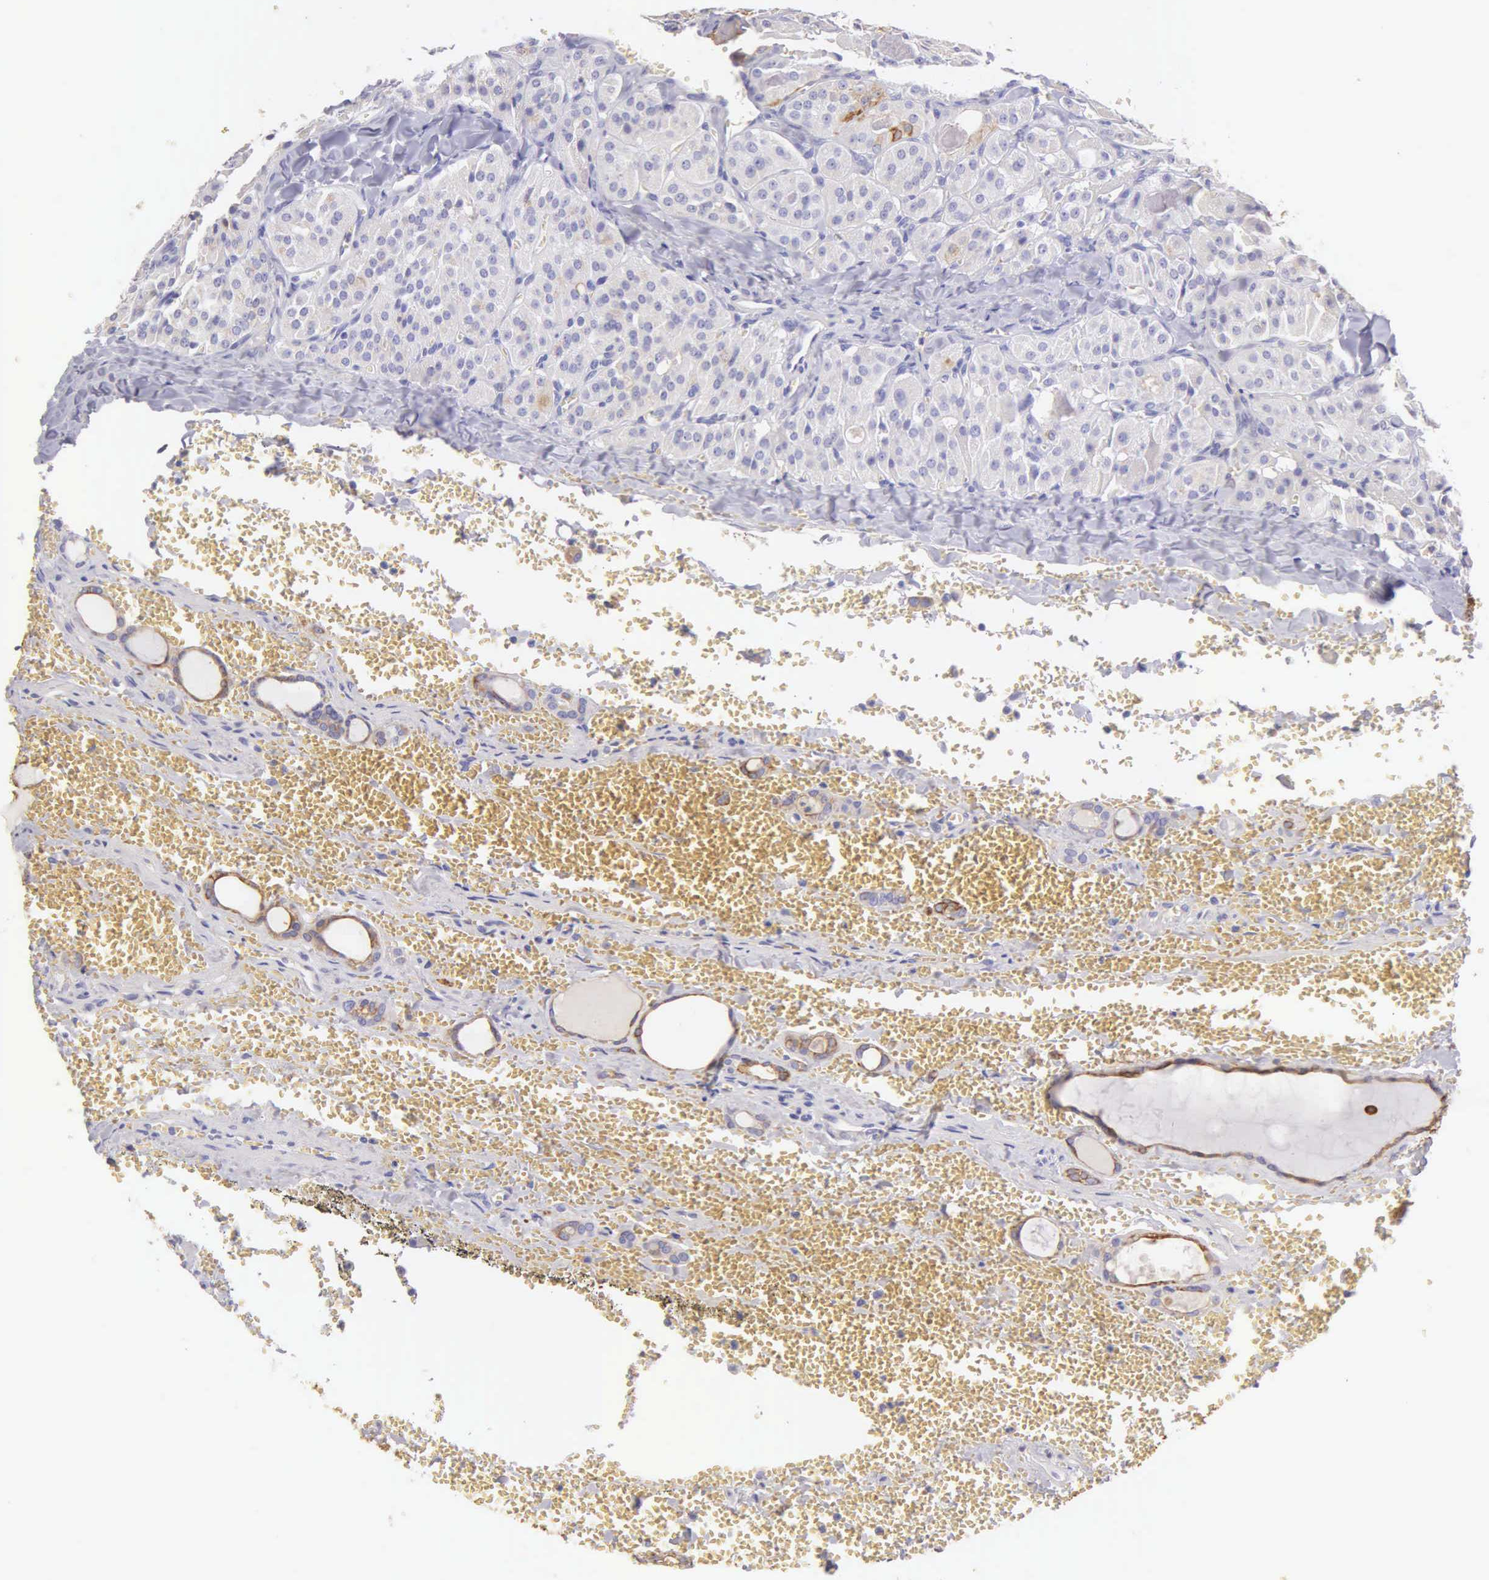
{"staining": {"intensity": "weak", "quantity": "<25%", "location": "cytoplasmic/membranous"}, "tissue": "thyroid cancer", "cell_type": "Tumor cells", "image_type": "cancer", "snomed": [{"axis": "morphology", "description": "Carcinoma, NOS"}, {"axis": "topography", "description": "Thyroid gland"}], "caption": "Immunohistochemistry (IHC) of human thyroid cancer reveals no positivity in tumor cells. Brightfield microscopy of IHC stained with DAB (brown) and hematoxylin (blue), captured at high magnification.", "gene": "KRT17", "patient": {"sex": "male", "age": 76}}